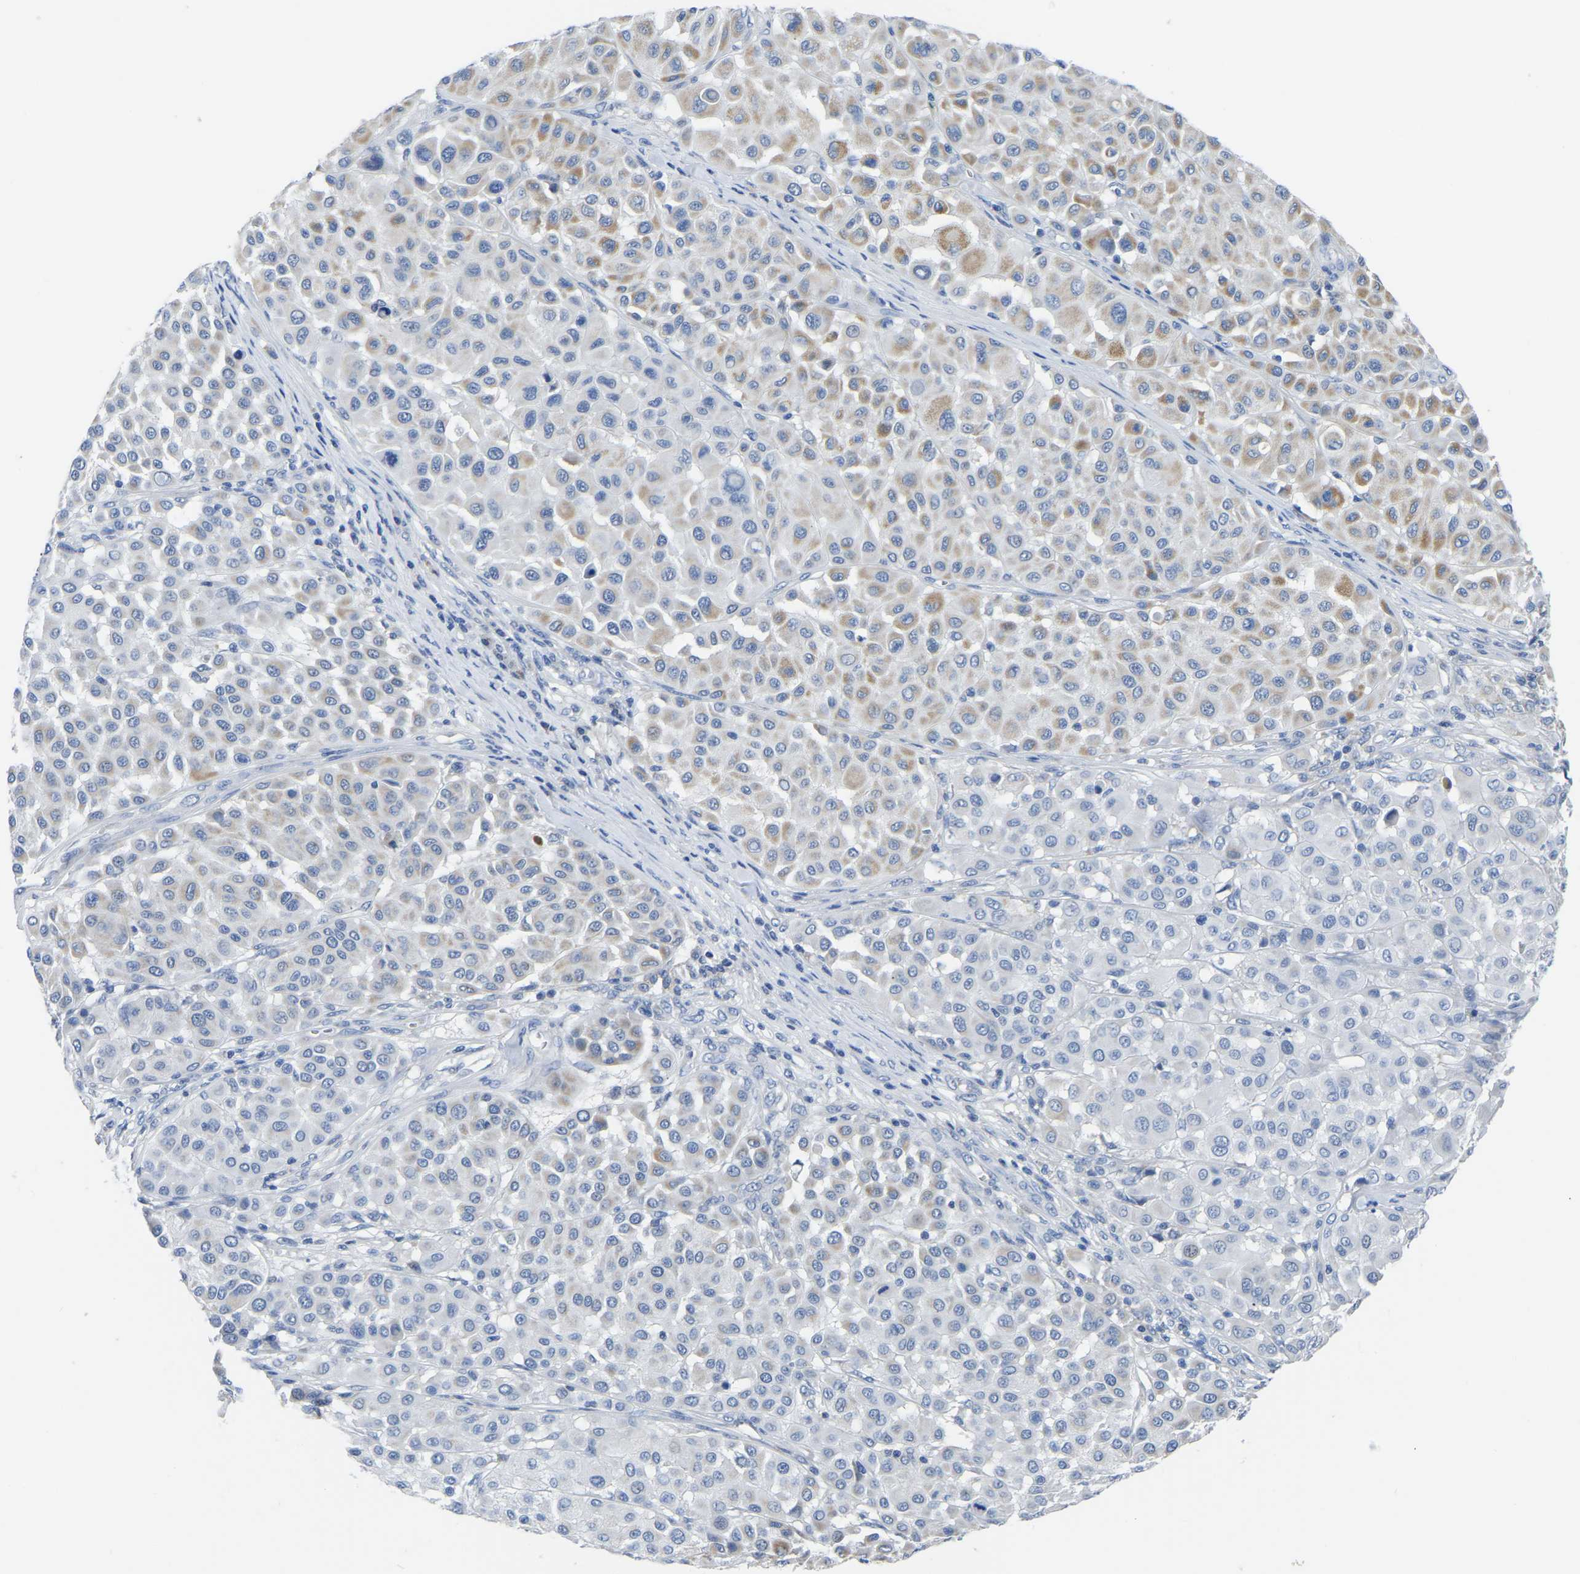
{"staining": {"intensity": "weak", "quantity": "25%-75%", "location": "cytoplasmic/membranous"}, "tissue": "melanoma", "cell_type": "Tumor cells", "image_type": "cancer", "snomed": [{"axis": "morphology", "description": "Malignant melanoma, Metastatic site"}, {"axis": "topography", "description": "Soft tissue"}], "caption": "Weak cytoplasmic/membranous staining is identified in approximately 25%-75% of tumor cells in malignant melanoma (metastatic site).", "gene": "ETFA", "patient": {"sex": "male", "age": 41}}